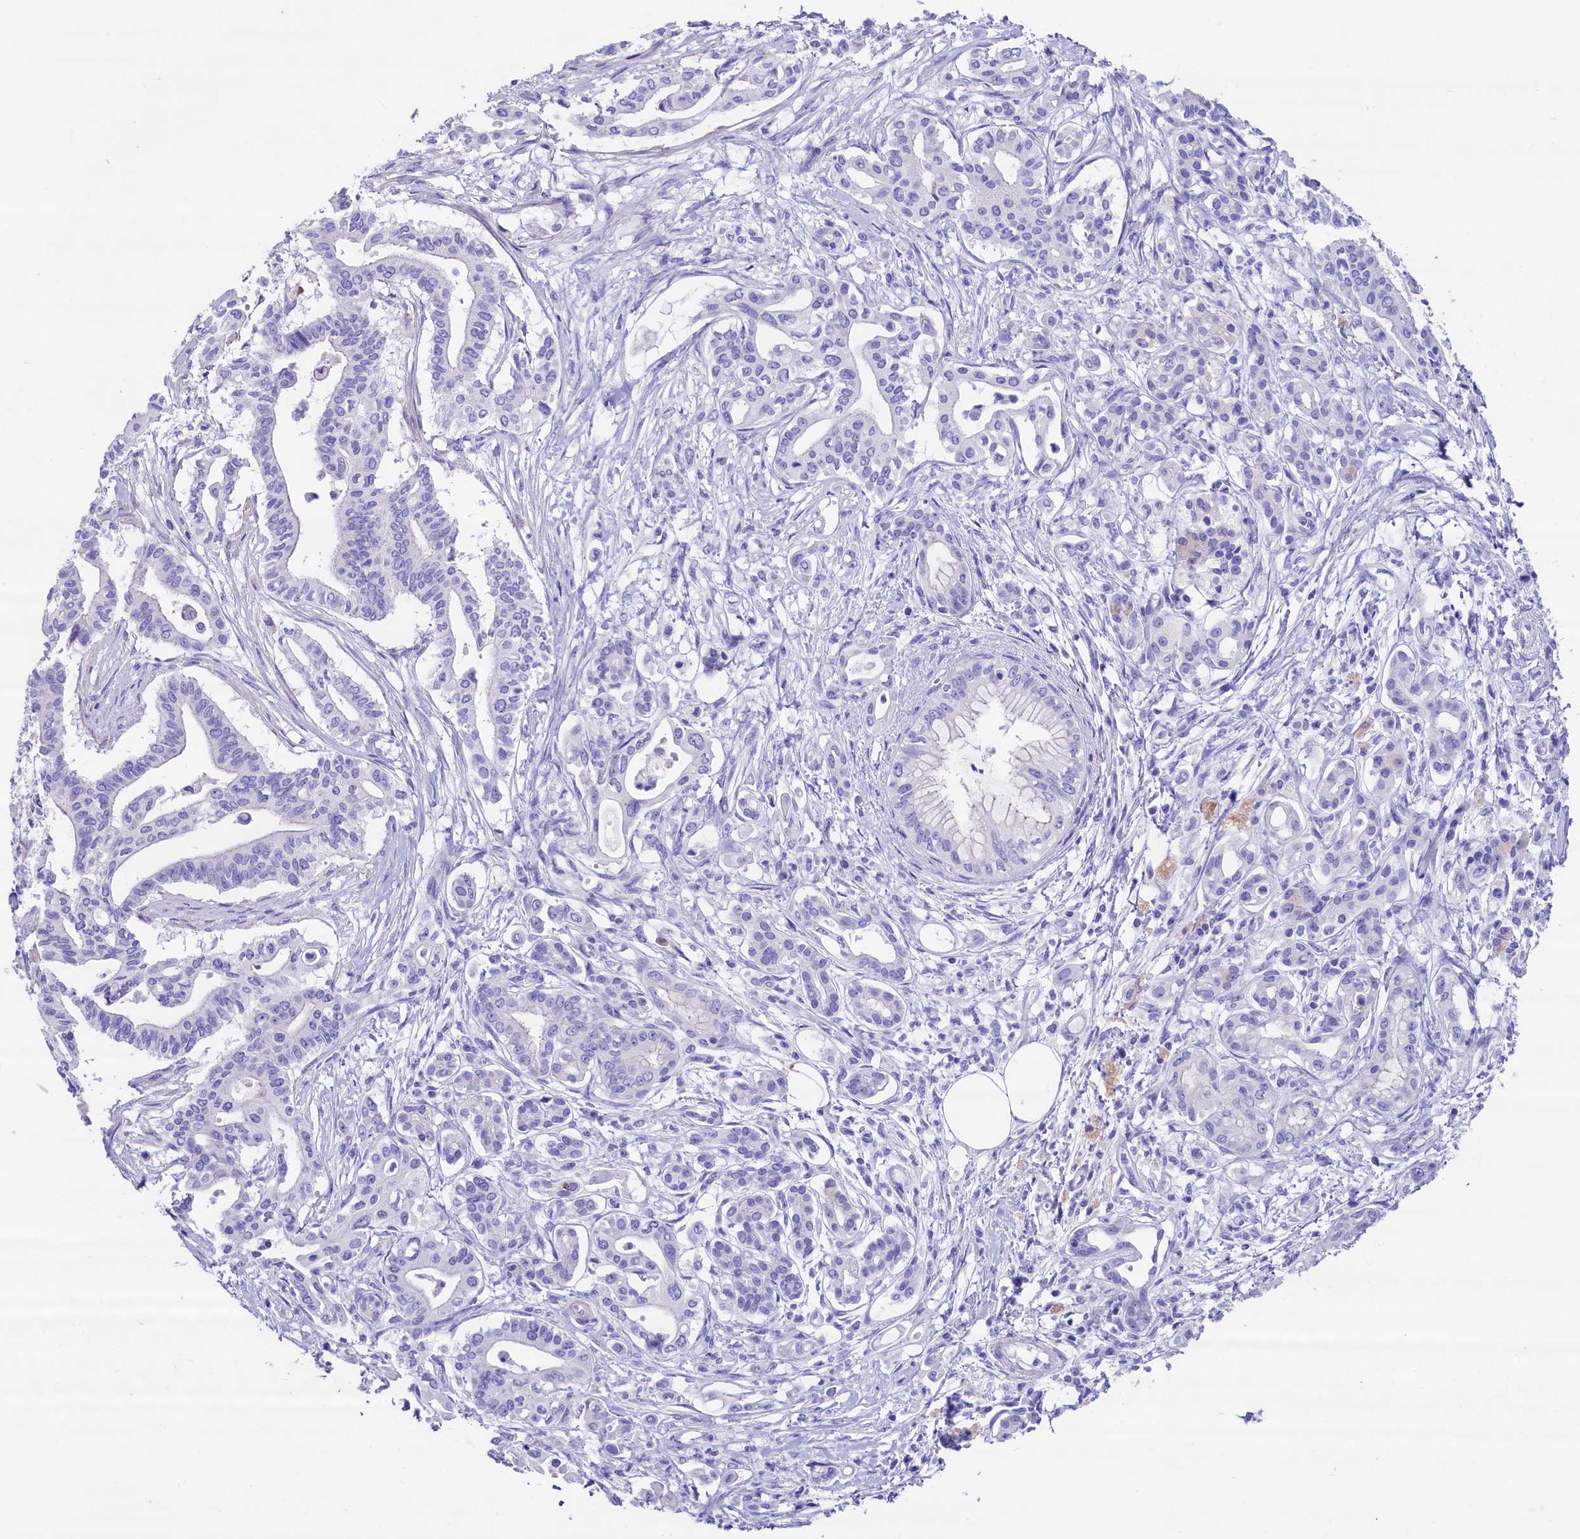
{"staining": {"intensity": "negative", "quantity": "none", "location": "none"}, "tissue": "pancreatic cancer", "cell_type": "Tumor cells", "image_type": "cancer", "snomed": [{"axis": "morphology", "description": "Adenocarcinoma, NOS"}, {"axis": "topography", "description": "Pancreas"}], "caption": "Pancreatic cancer was stained to show a protein in brown. There is no significant positivity in tumor cells.", "gene": "RBP3", "patient": {"sex": "female", "age": 77}}